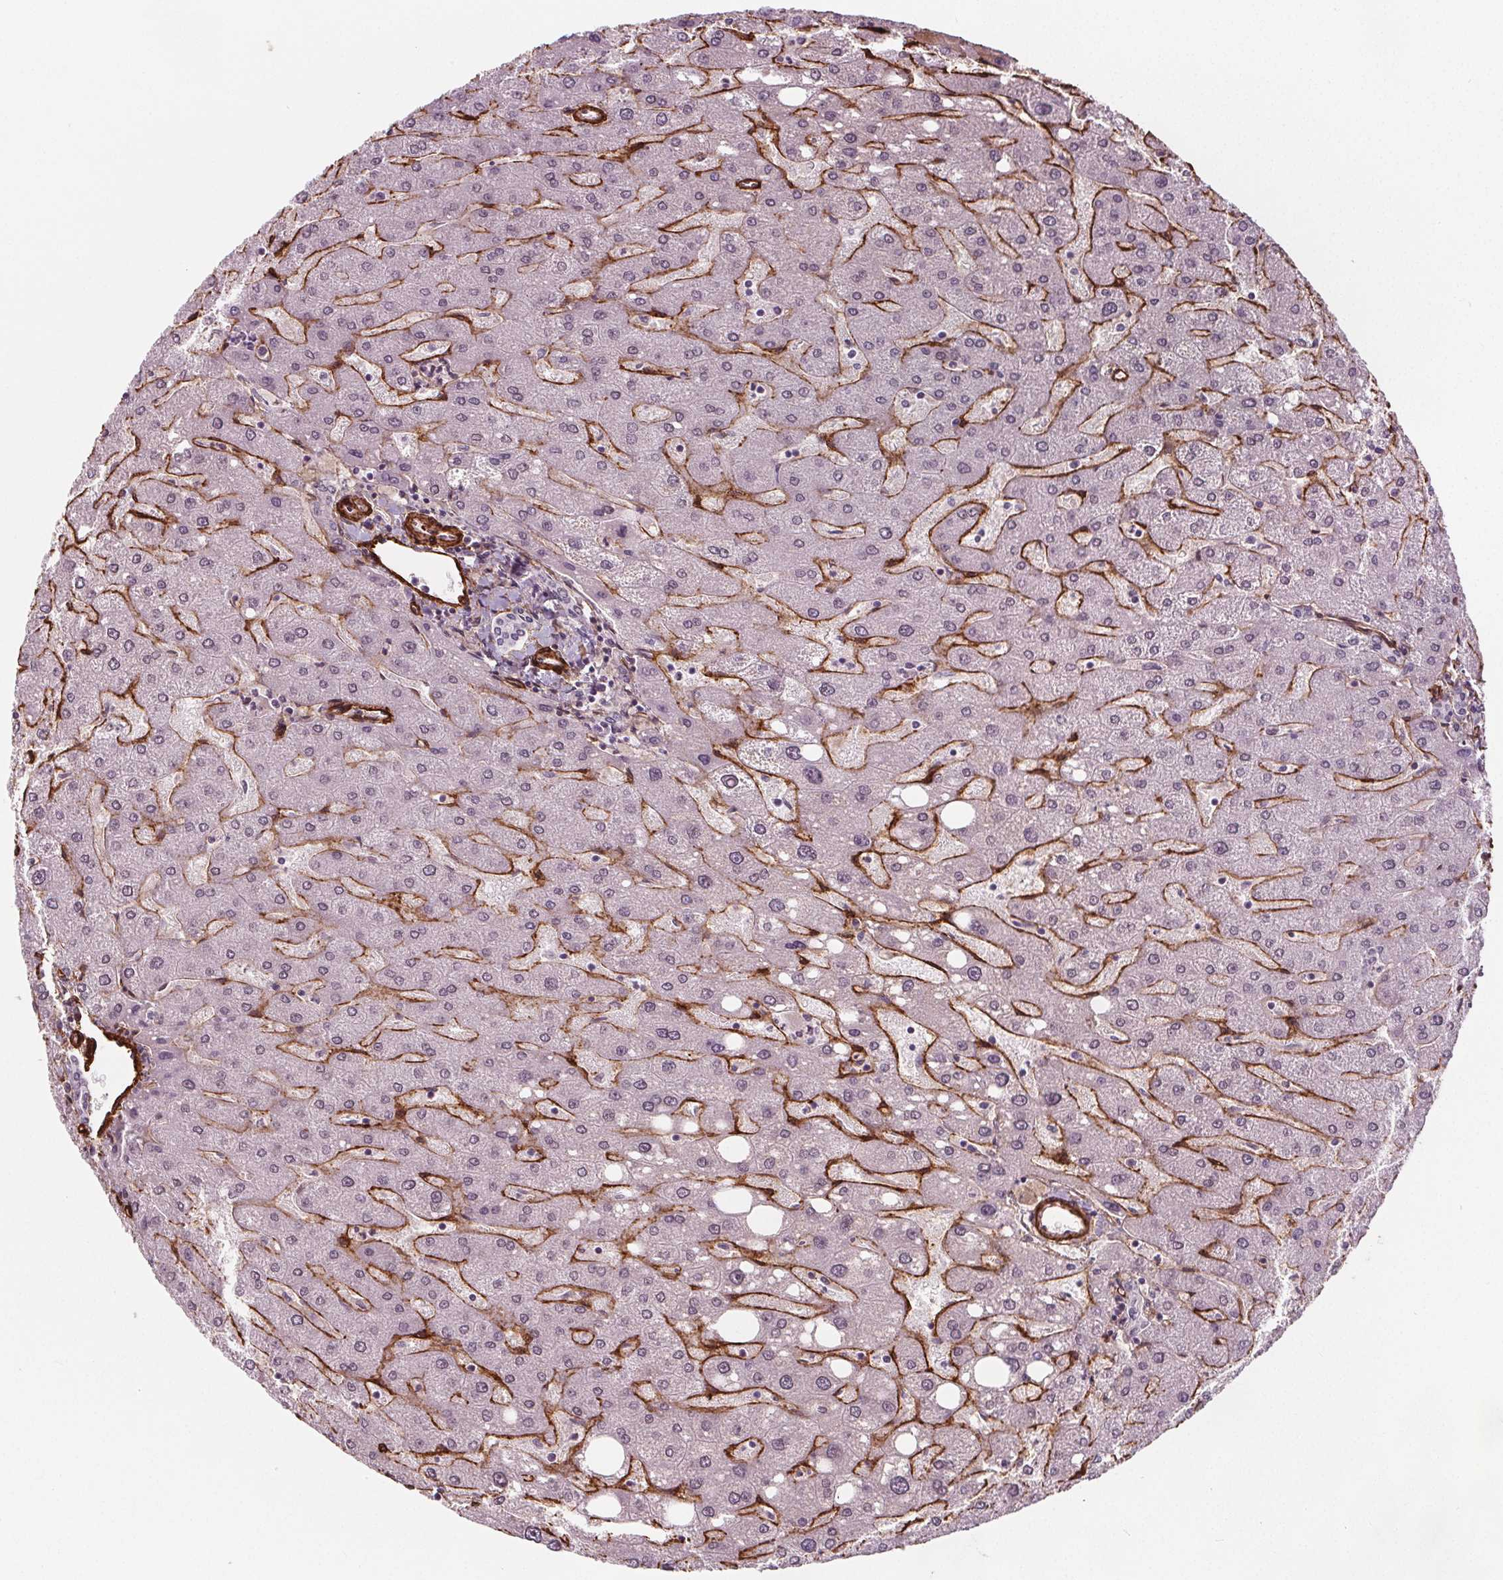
{"staining": {"intensity": "negative", "quantity": "none", "location": "none"}, "tissue": "liver", "cell_type": "Cholangiocytes", "image_type": "normal", "snomed": [{"axis": "morphology", "description": "Normal tissue, NOS"}, {"axis": "topography", "description": "Liver"}], "caption": "This micrograph is of unremarkable liver stained with immunohistochemistry to label a protein in brown with the nuclei are counter-stained blue. There is no staining in cholangiocytes.", "gene": "HAS1", "patient": {"sex": "male", "age": 67}}